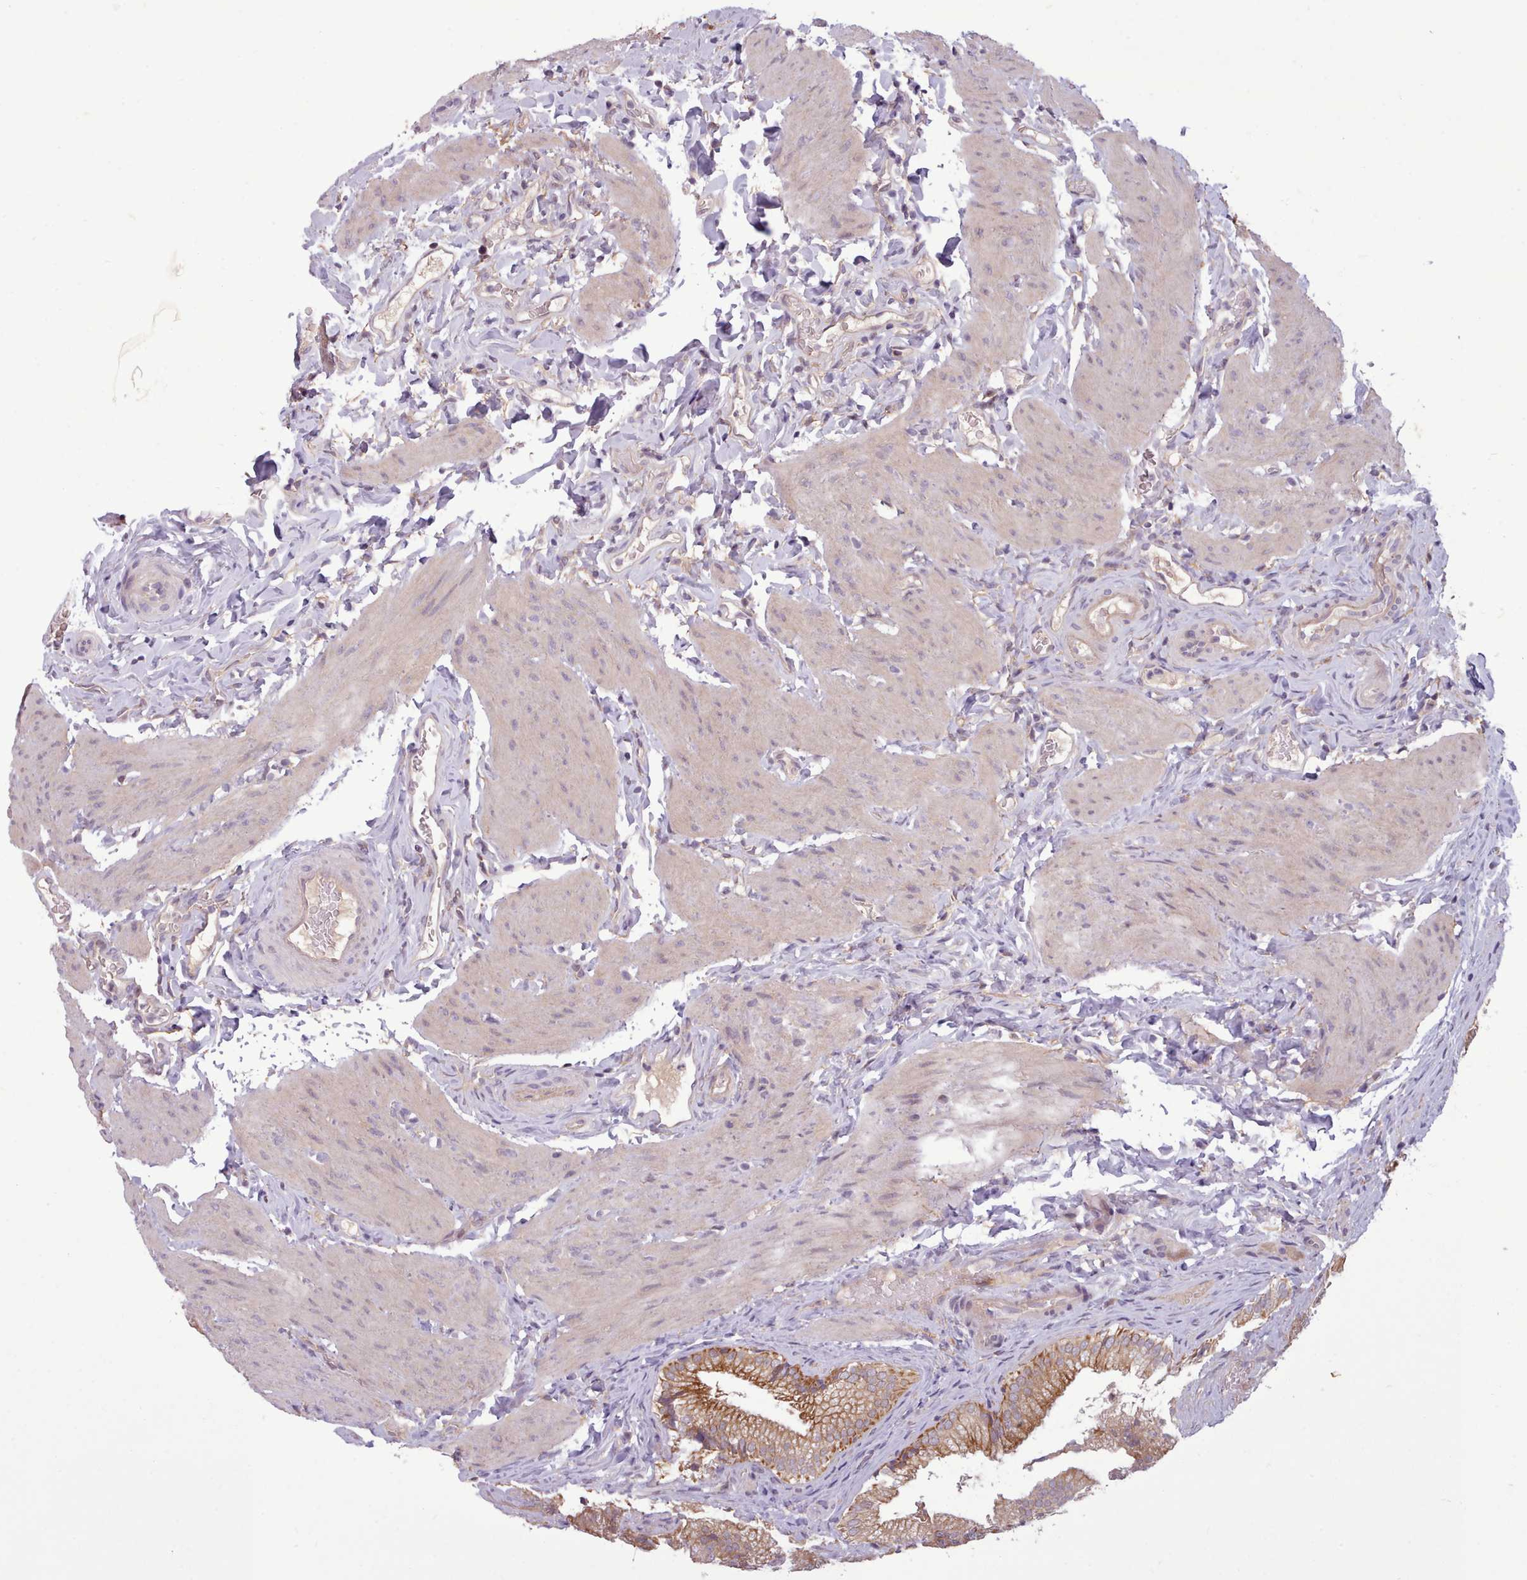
{"staining": {"intensity": "moderate", "quantity": ">75%", "location": "cytoplasmic/membranous"}, "tissue": "gallbladder", "cell_type": "Glandular cells", "image_type": "normal", "snomed": [{"axis": "morphology", "description": "Normal tissue, NOS"}, {"axis": "topography", "description": "Gallbladder"}], "caption": "Glandular cells demonstrate medium levels of moderate cytoplasmic/membranous positivity in about >75% of cells in unremarkable human gallbladder. Using DAB (brown) and hematoxylin (blue) stains, captured at high magnification using brightfield microscopy.", "gene": "NMRK1", "patient": {"sex": "female", "age": 30}}